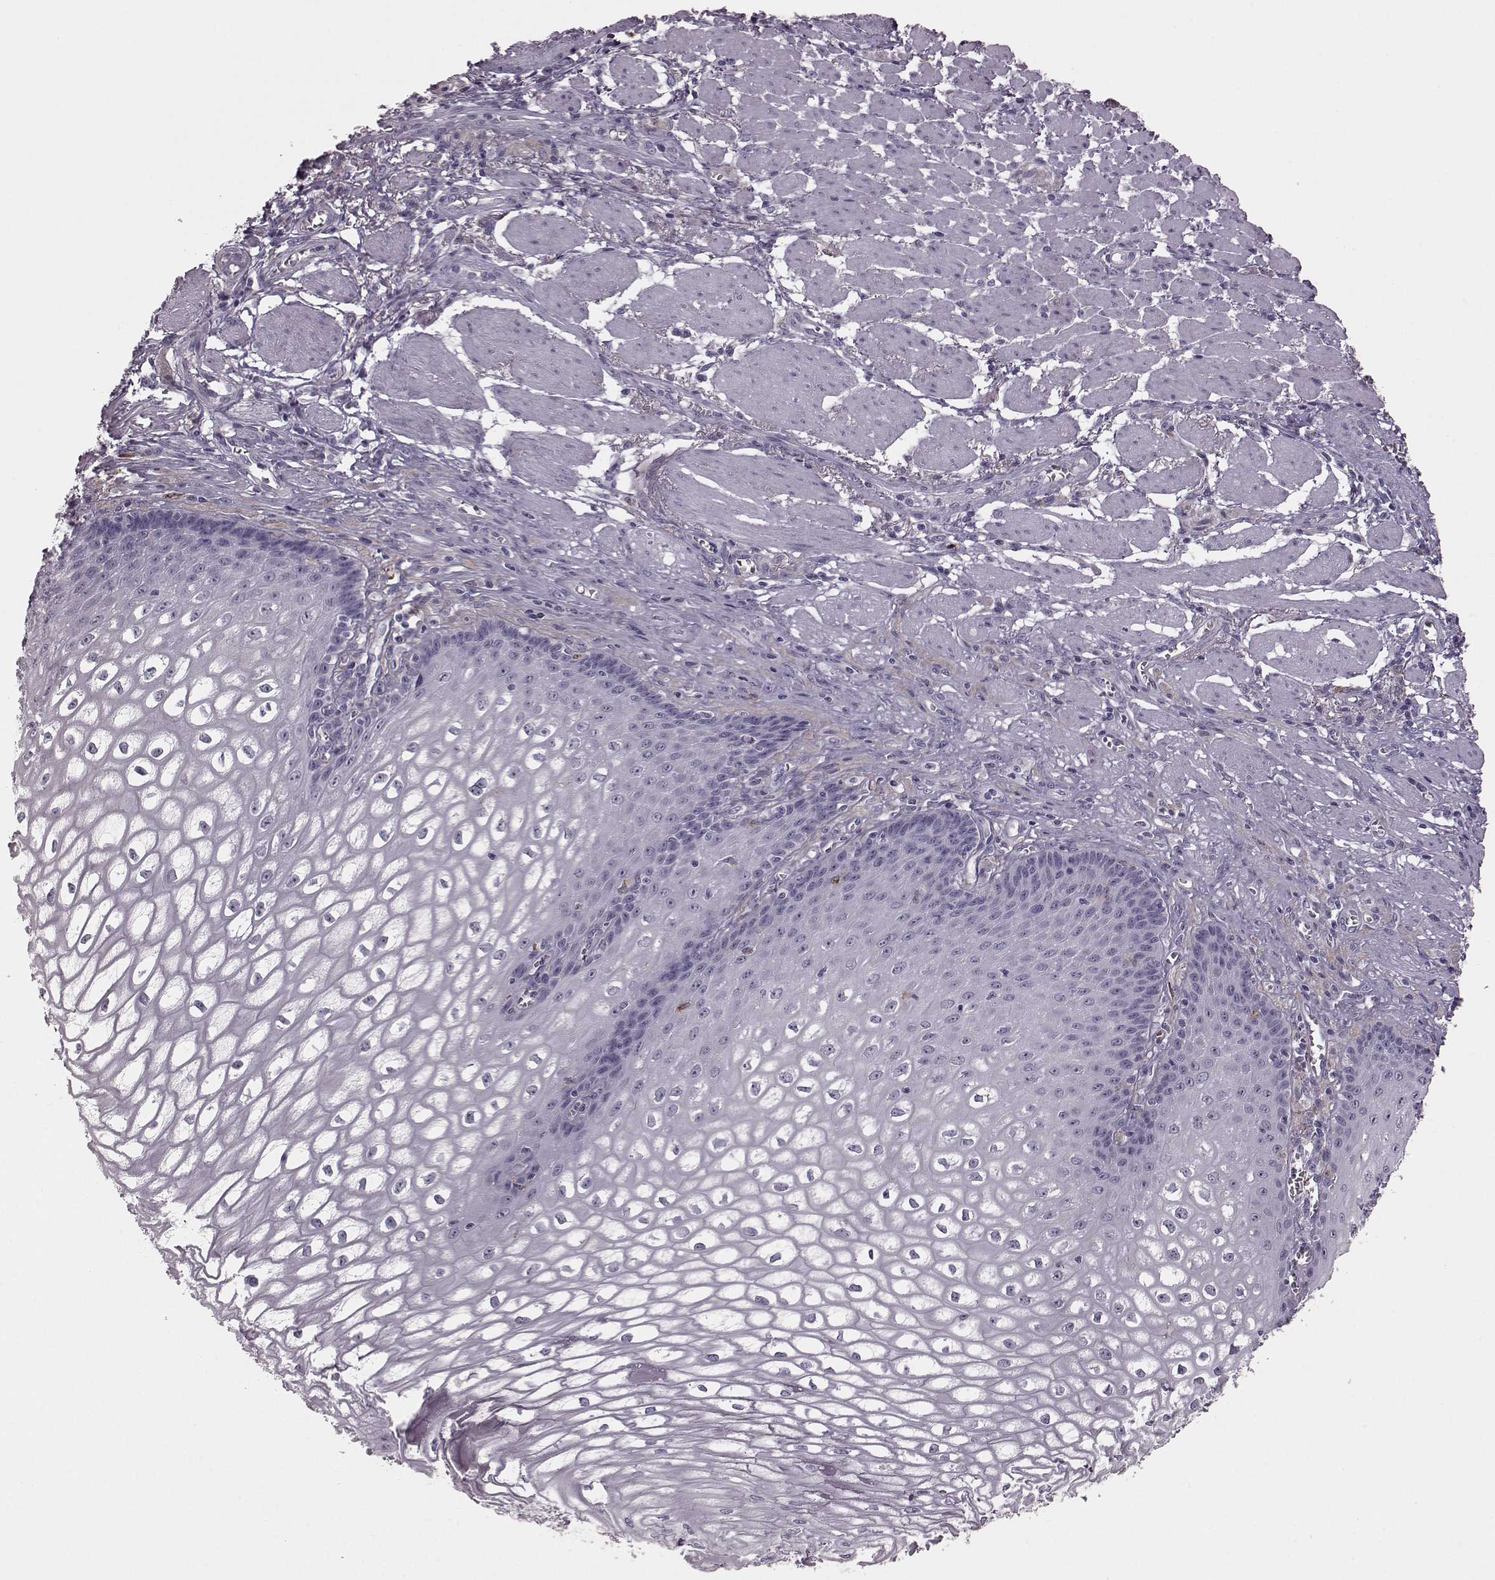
{"staining": {"intensity": "negative", "quantity": "none", "location": "none"}, "tissue": "esophagus", "cell_type": "Squamous epithelial cells", "image_type": "normal", "snomed": [{"axis": "morphology", "description": "Normal tissue, NOS"}, {"axis": "topography", "description": "Esophagus"}], "caption": "Immunohistochemical staining of unremarkable esophagus displays no significant staining in squamous epithelial cells.", "gene": "SNTG1", "patient": {"sex": "male", "age": 58}}